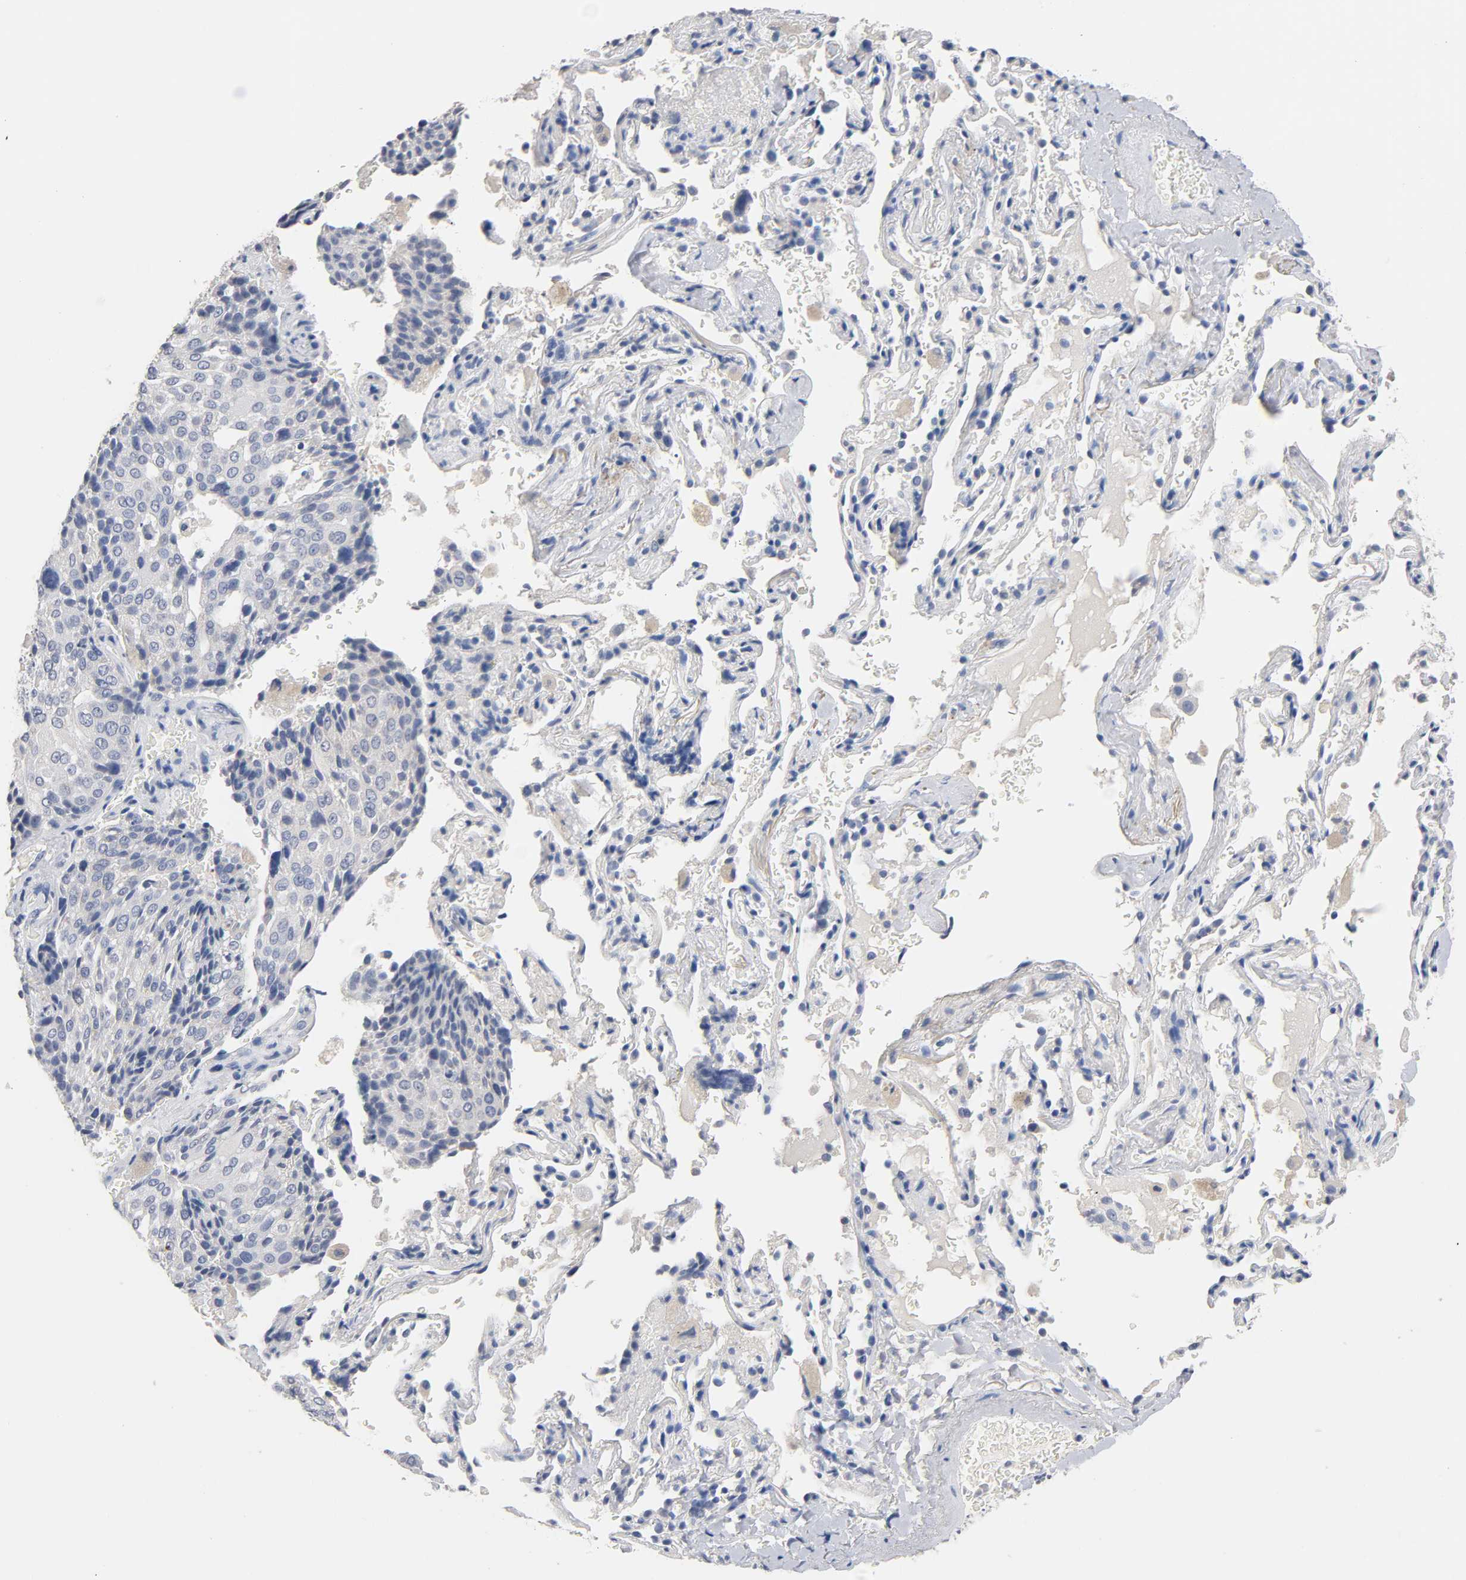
{"staining": {"intensity": "moderate", "quantity": "<25%", "location": "cytoplasmic/membranous"}, "tissue": "lung cancer", "cell_type": "Tumor cells", "image_type": "cancer", "snomed": [{"axis": "morphology", "description": "Squamous cell carcinoma, NOS"}, {"axis": "topography", "description": "Lung"}], "caption": "About <25% of tumor cells in lung squamous cell carcinoma show moderate cytoplasmic/membranous protein positivity as visualized by brown immunohistochemical staining.", "gene": "ZCCHC13", "patient": {"sex": "male", "age": 54}}